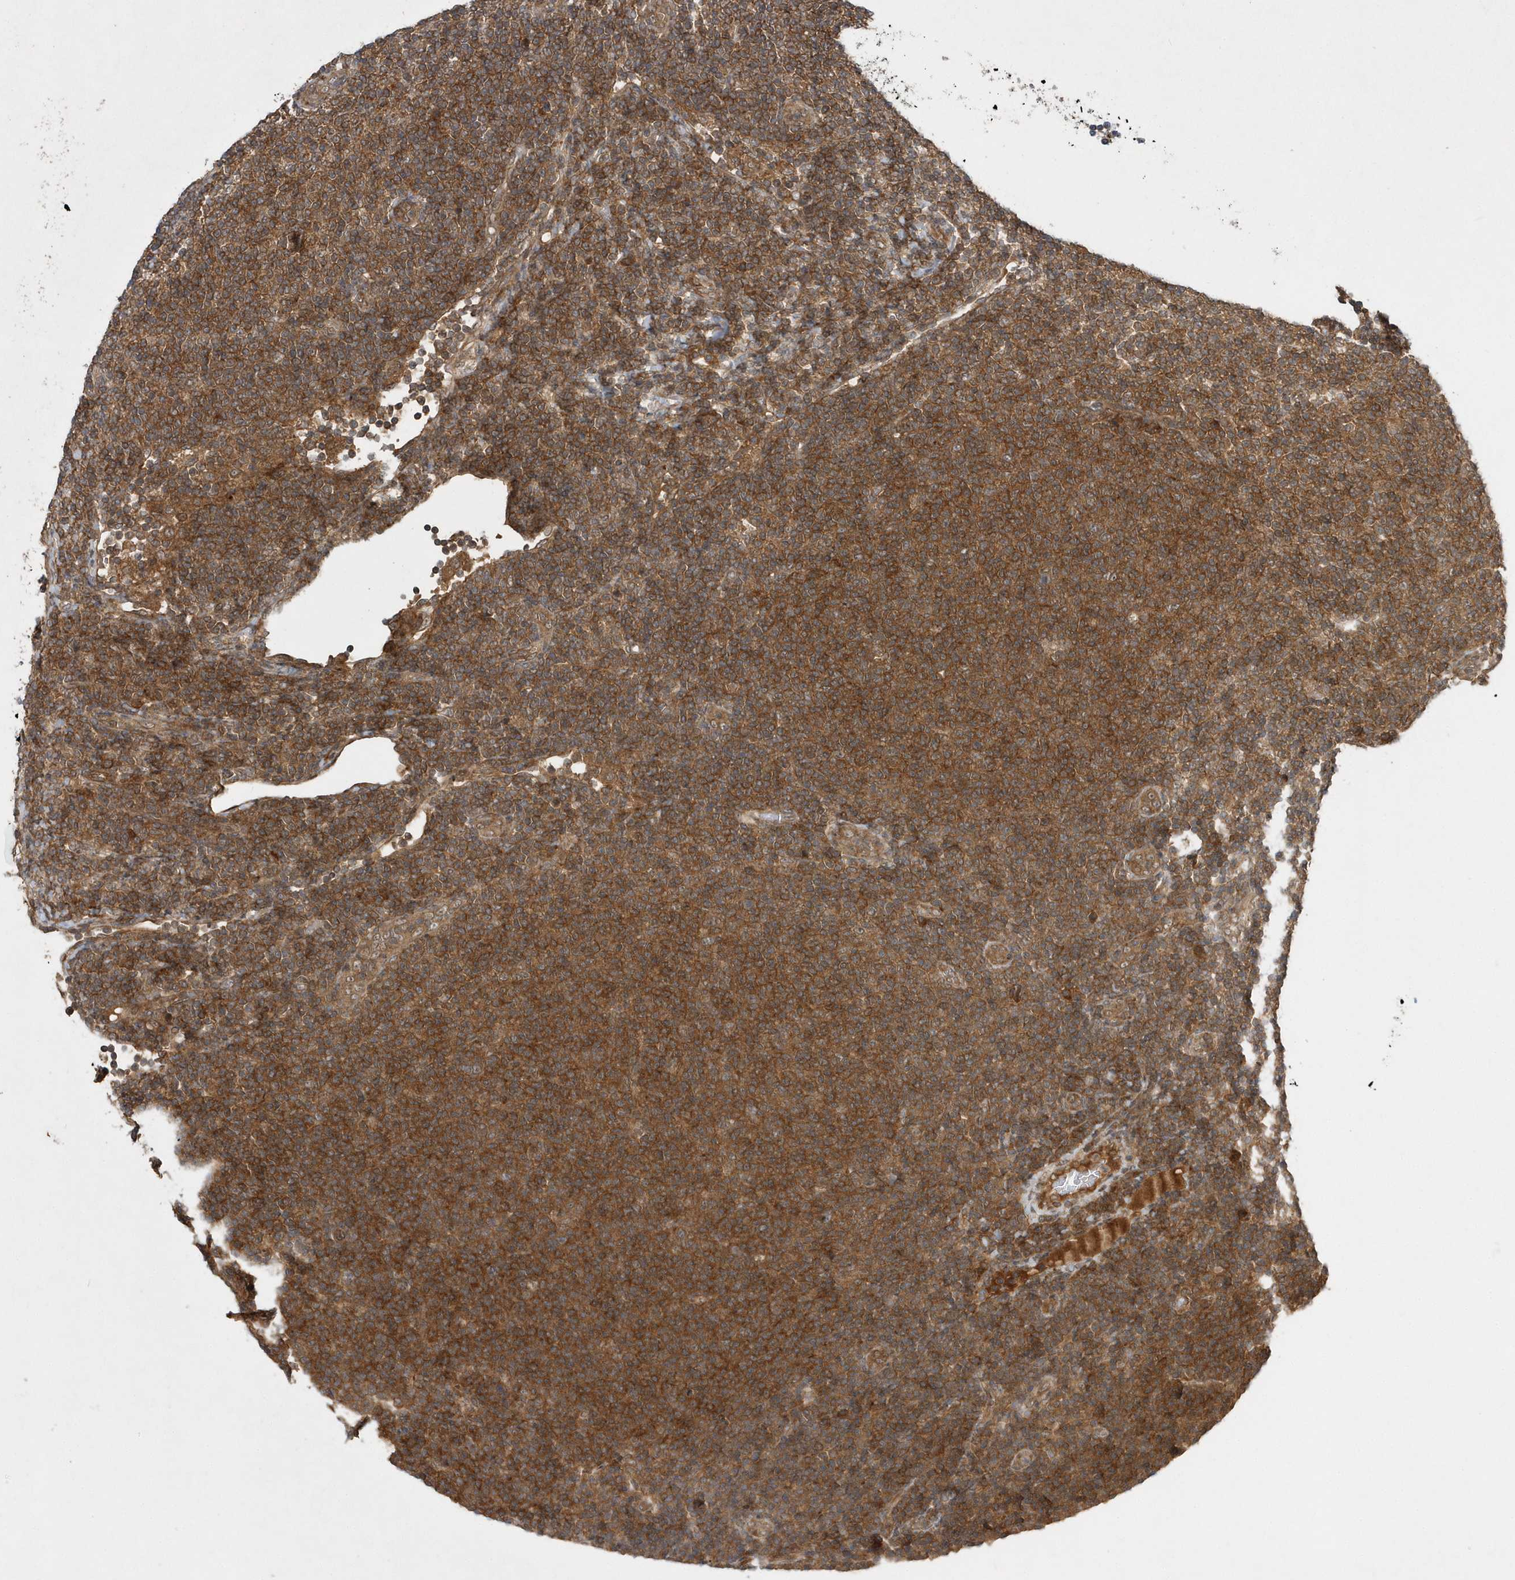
{"staining": {"intensity": "moderate", "quantity": ">75%", "location": "cytoplasmic/membranous"}, "tissue": "lymphoma", "cell_type": "Tumor cells", "image_type": "cancer", "snomed": [{"axis": "morphology", "description": "Malignant lymphoma, non-Hodgkin's type, Low grade"}, {"axis": "topography", "description": "Lymph node"}], "caption": "An image of human lymphoma stained for a protein exhibits moderate cytoplasmic/membranous brown staining in tumor cells.", "gene": "GFM2", "patient": {"sex": "male", "age": 66}}